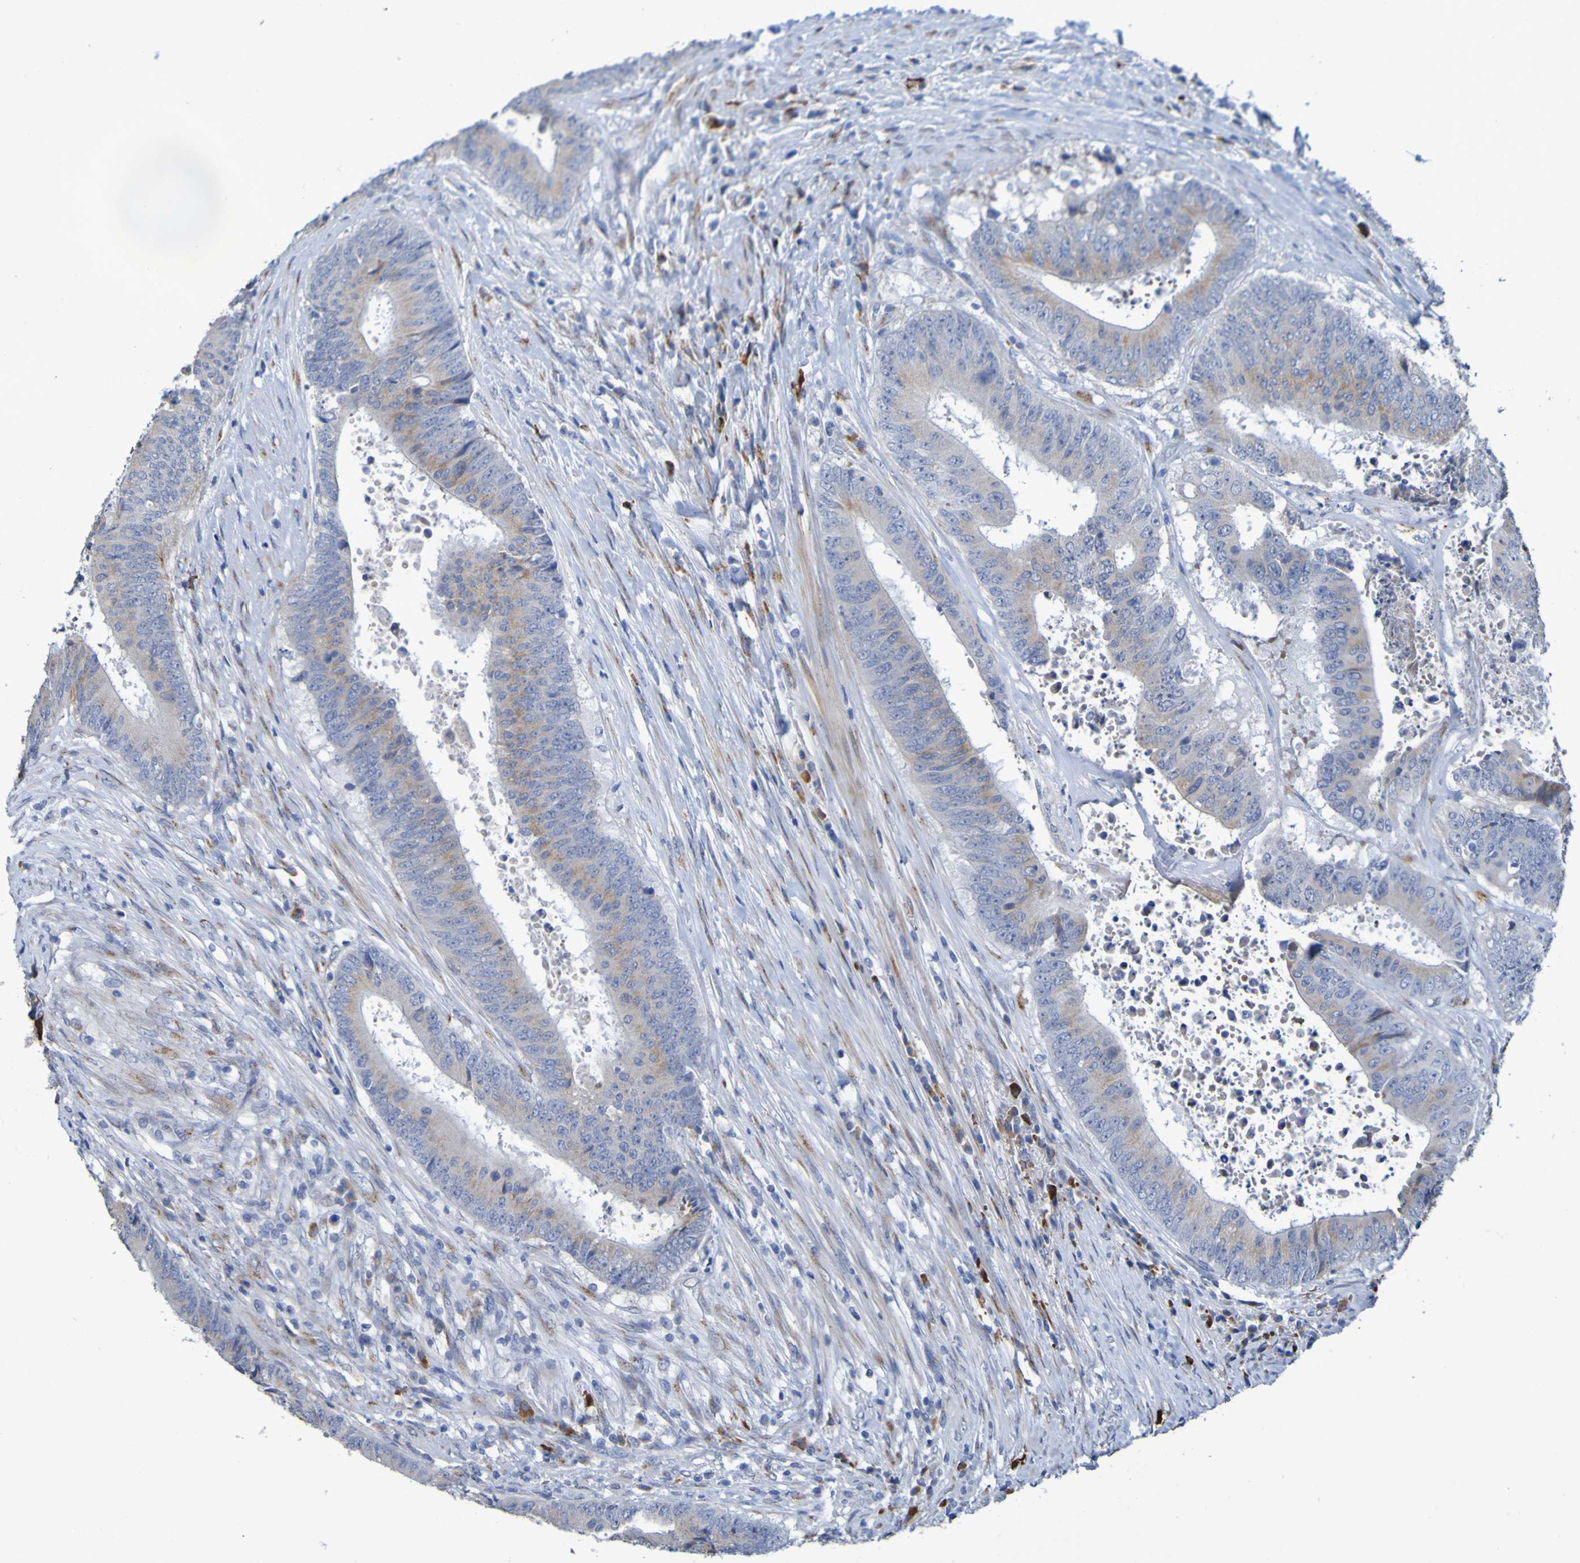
{"staining": {"intensity": "weak", "quantity": ">75%", "location": "cytoplasmic/membranous"}, "tissue": "colorectal cancer", "cell_type": "Tumor cells", "image_type": "cancer", "snomed": [{"axis": "morphology", "description": "Adenocarcinoma, NOS"}, {"axis": "topography", "description": "Rectum"}], "caption": "Immunohistochemical staining of colorectal cancer demonstrates low levels of weak cytoplasmic/membranous staining in about >75% of tumor cells.", "gene": "C11orf24", "patient": {"sex": "male", "age": 72}}